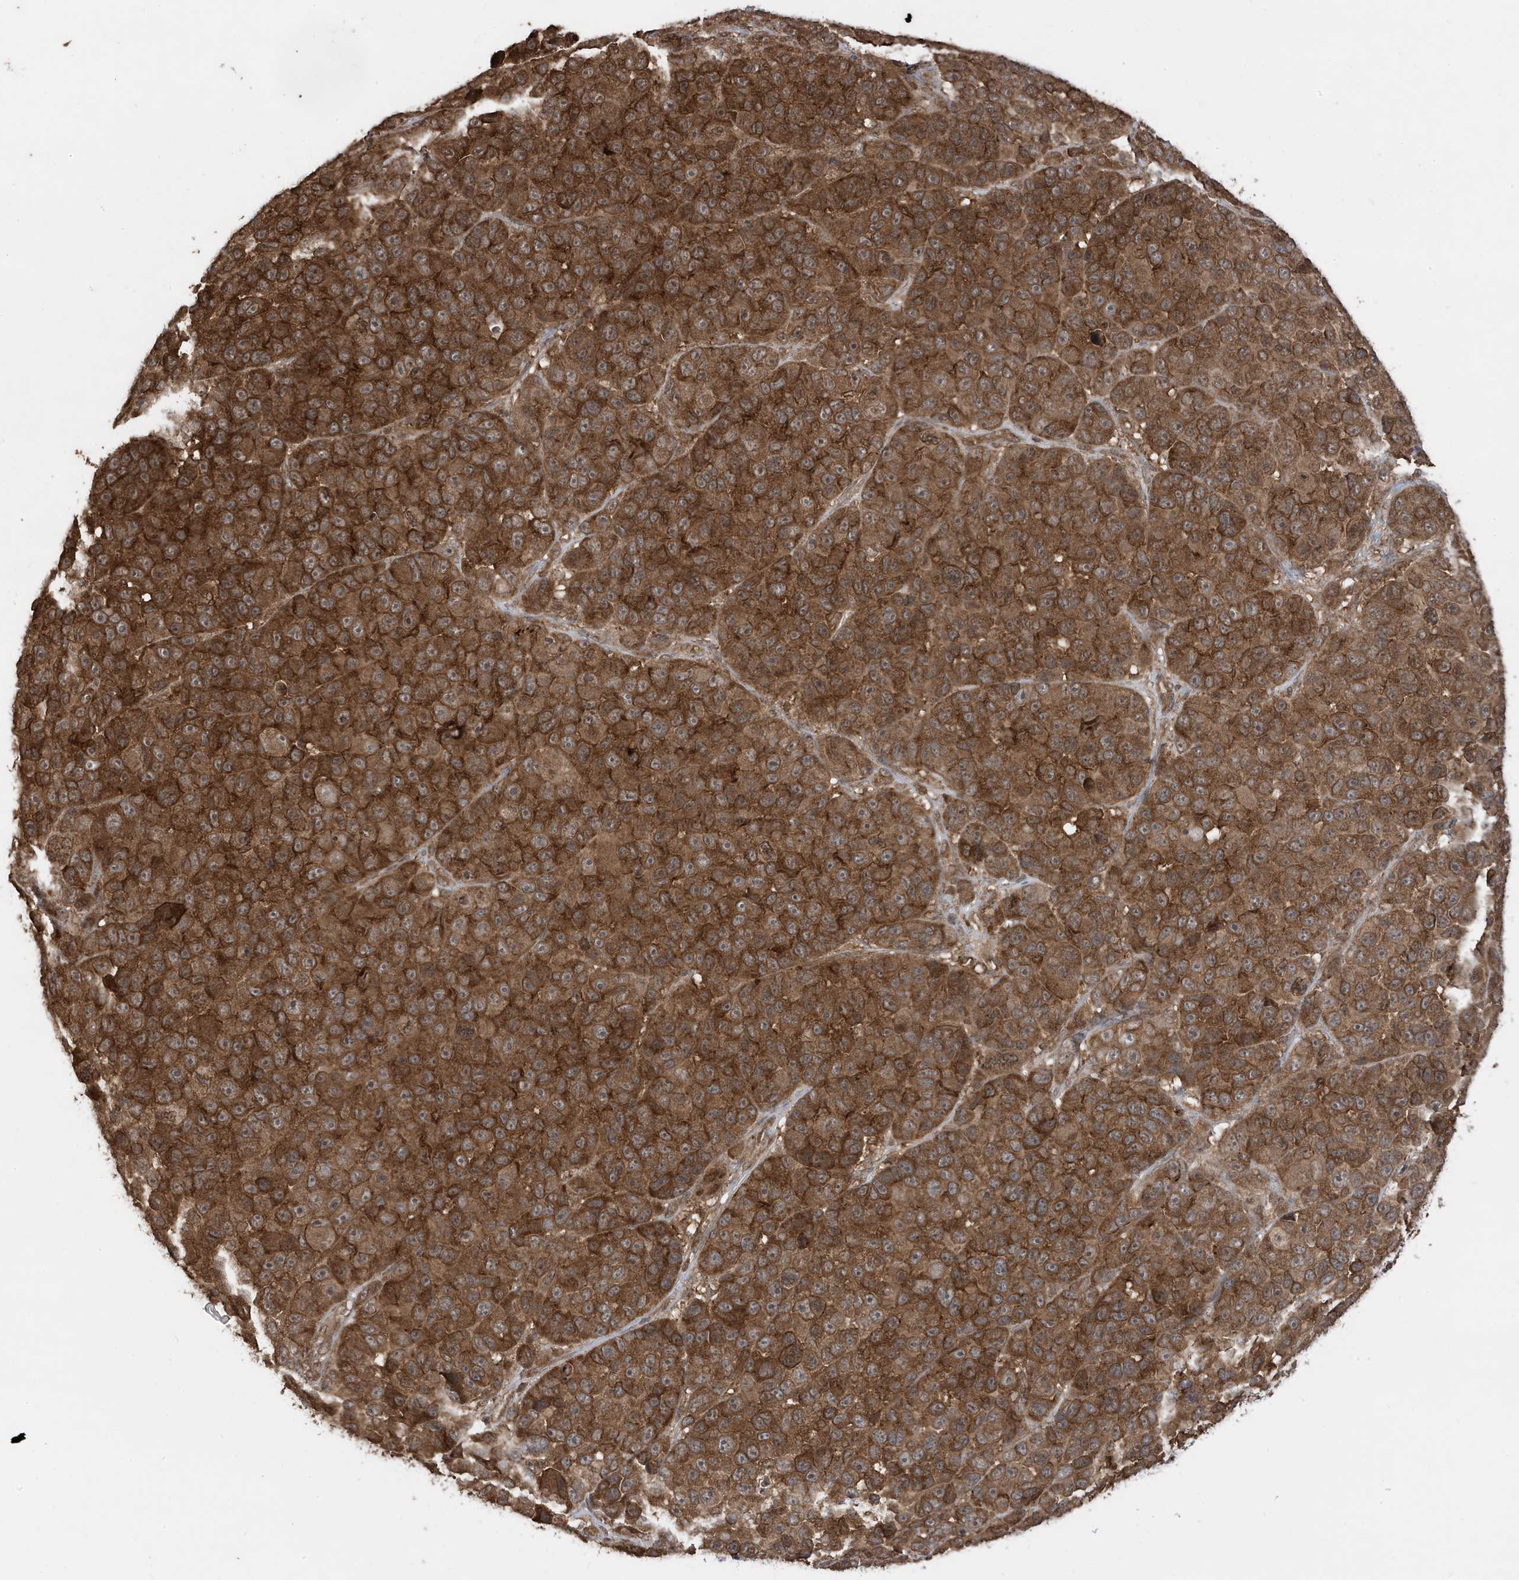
{"staining": {"intensity": "moderate", "quantity": ">75%", "location": "cytoplasmic/membranous,nuclear"}, "tissue": "melanoma", "cell_type": "Tumor cells", "image_type": "cancer", "snomed": [{"axis": "morphology", "description": "Malignant melanoma, NOS"}, {"axis": "topography", "description": "Skin"}], "caption": "About >75% of tumor cells in malignant melanoma show moderate cytoplasmic/membranous and nuclear protein positivity as visualized by brown immunohistochemical staining.", "gene": "ASAP1", "patient": {"sex": "male", "age": 53}}